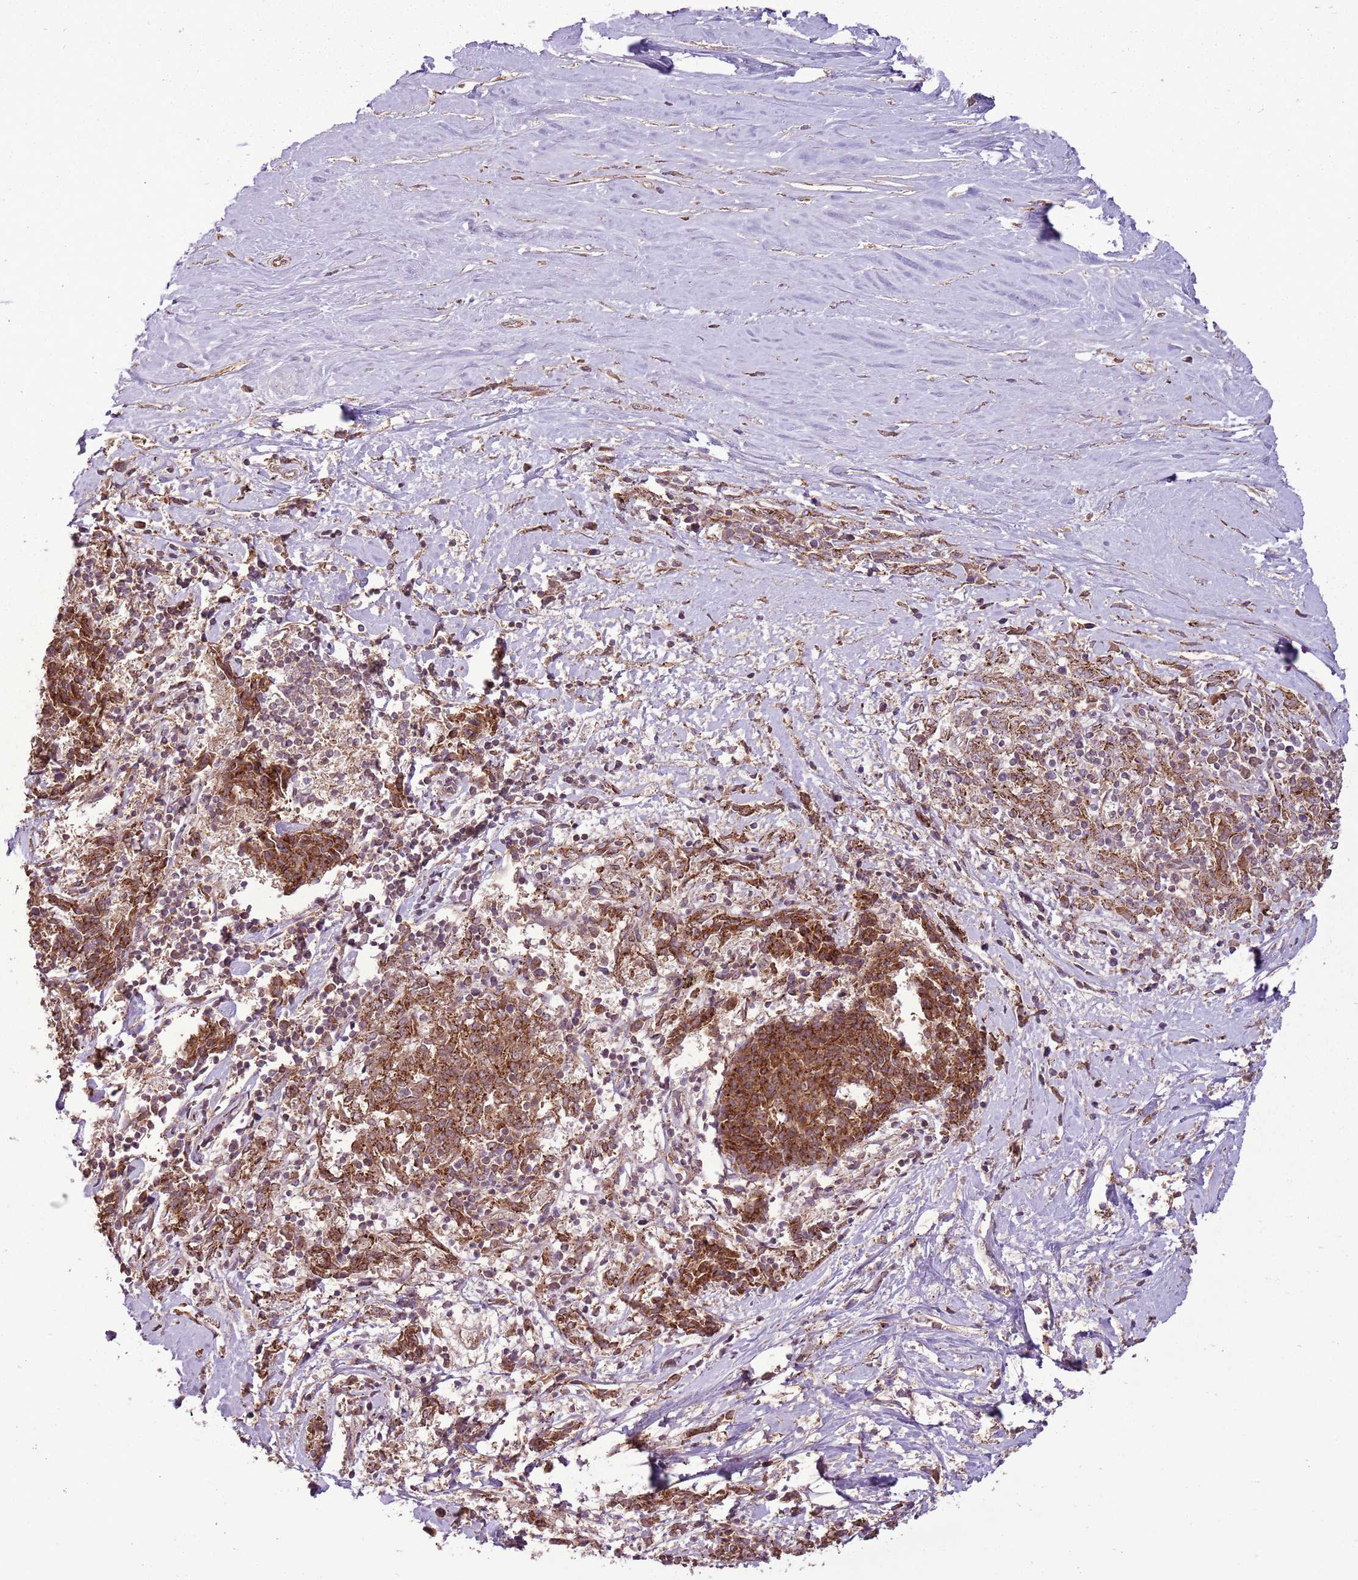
{"staining": {"intensity": "strong", "quantity": ">75%", "location": "cytoplasmic/membranous"}, "tissue": "melanoma", "cell_type": "Tumor cells", "image_type": "cancer", "snomed": [{"axis": "morphology", "description": "Malignant melanoma, NOS"}, {"axis": "topography", "description": "Skin"}], "caption": "Immunohistochemical staining of human melanoma shows high levels of strong cytoplasmic/membranous staining in about >75% of tumor cells.", "gene": "ANKRD24", "patient": {"sex": "female", "age": 72}}